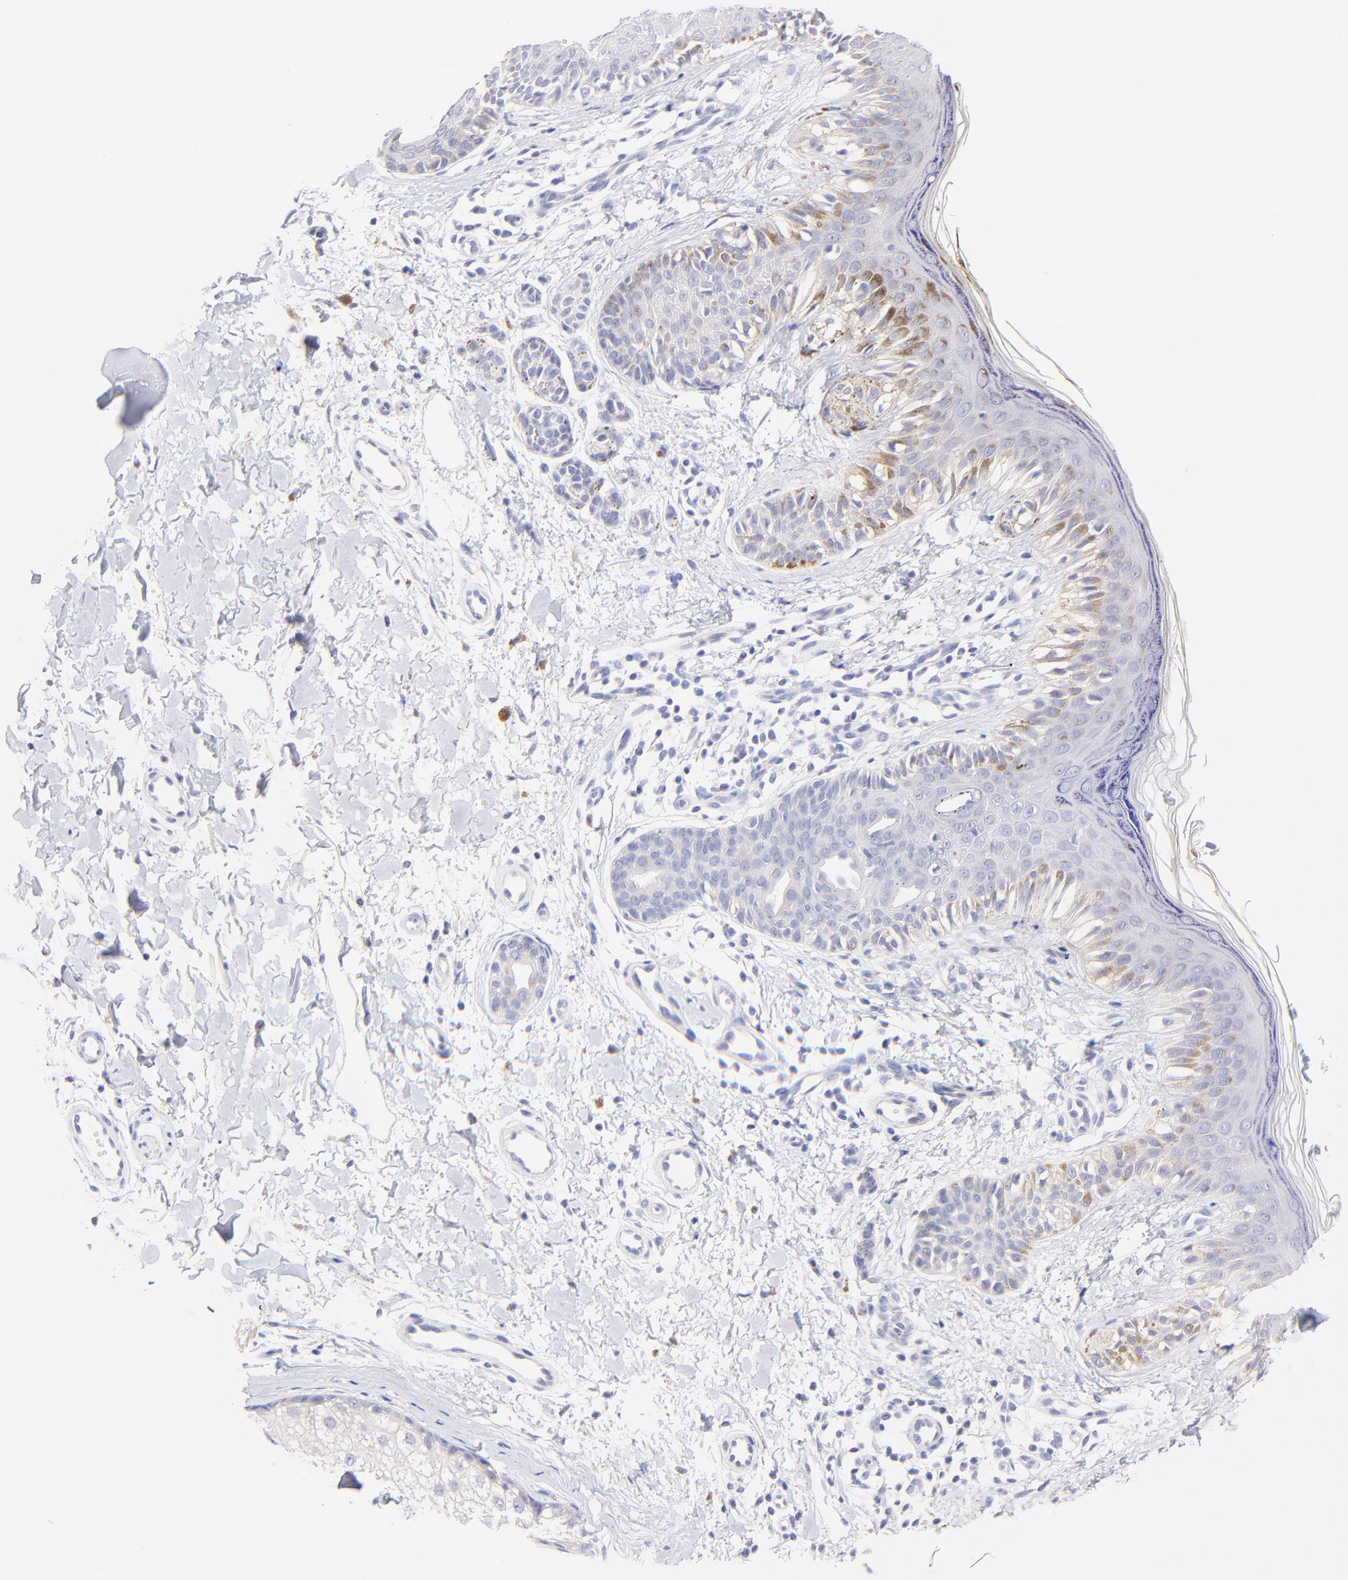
{"staining": {"intensity": "negative", "quantity": "none", "location": "none"}, "tissue": "melanoma", "cell_type": "Tumor cells", "image_type": "cancer", "snomed": [{"axis": "morphology", "description": "Normal tissue, NOS"}, {"axis": "morphology", "description": "Malignant melanoma, NOS"}, {"axis": "topography", "description": "Skin"}], "caption": "This is an IHC photomicrograph of human malignant melanoma. There is no staining in tumor cells.", "gene": "RAB3A", "patient": {"sex": "male", "age": 83}}